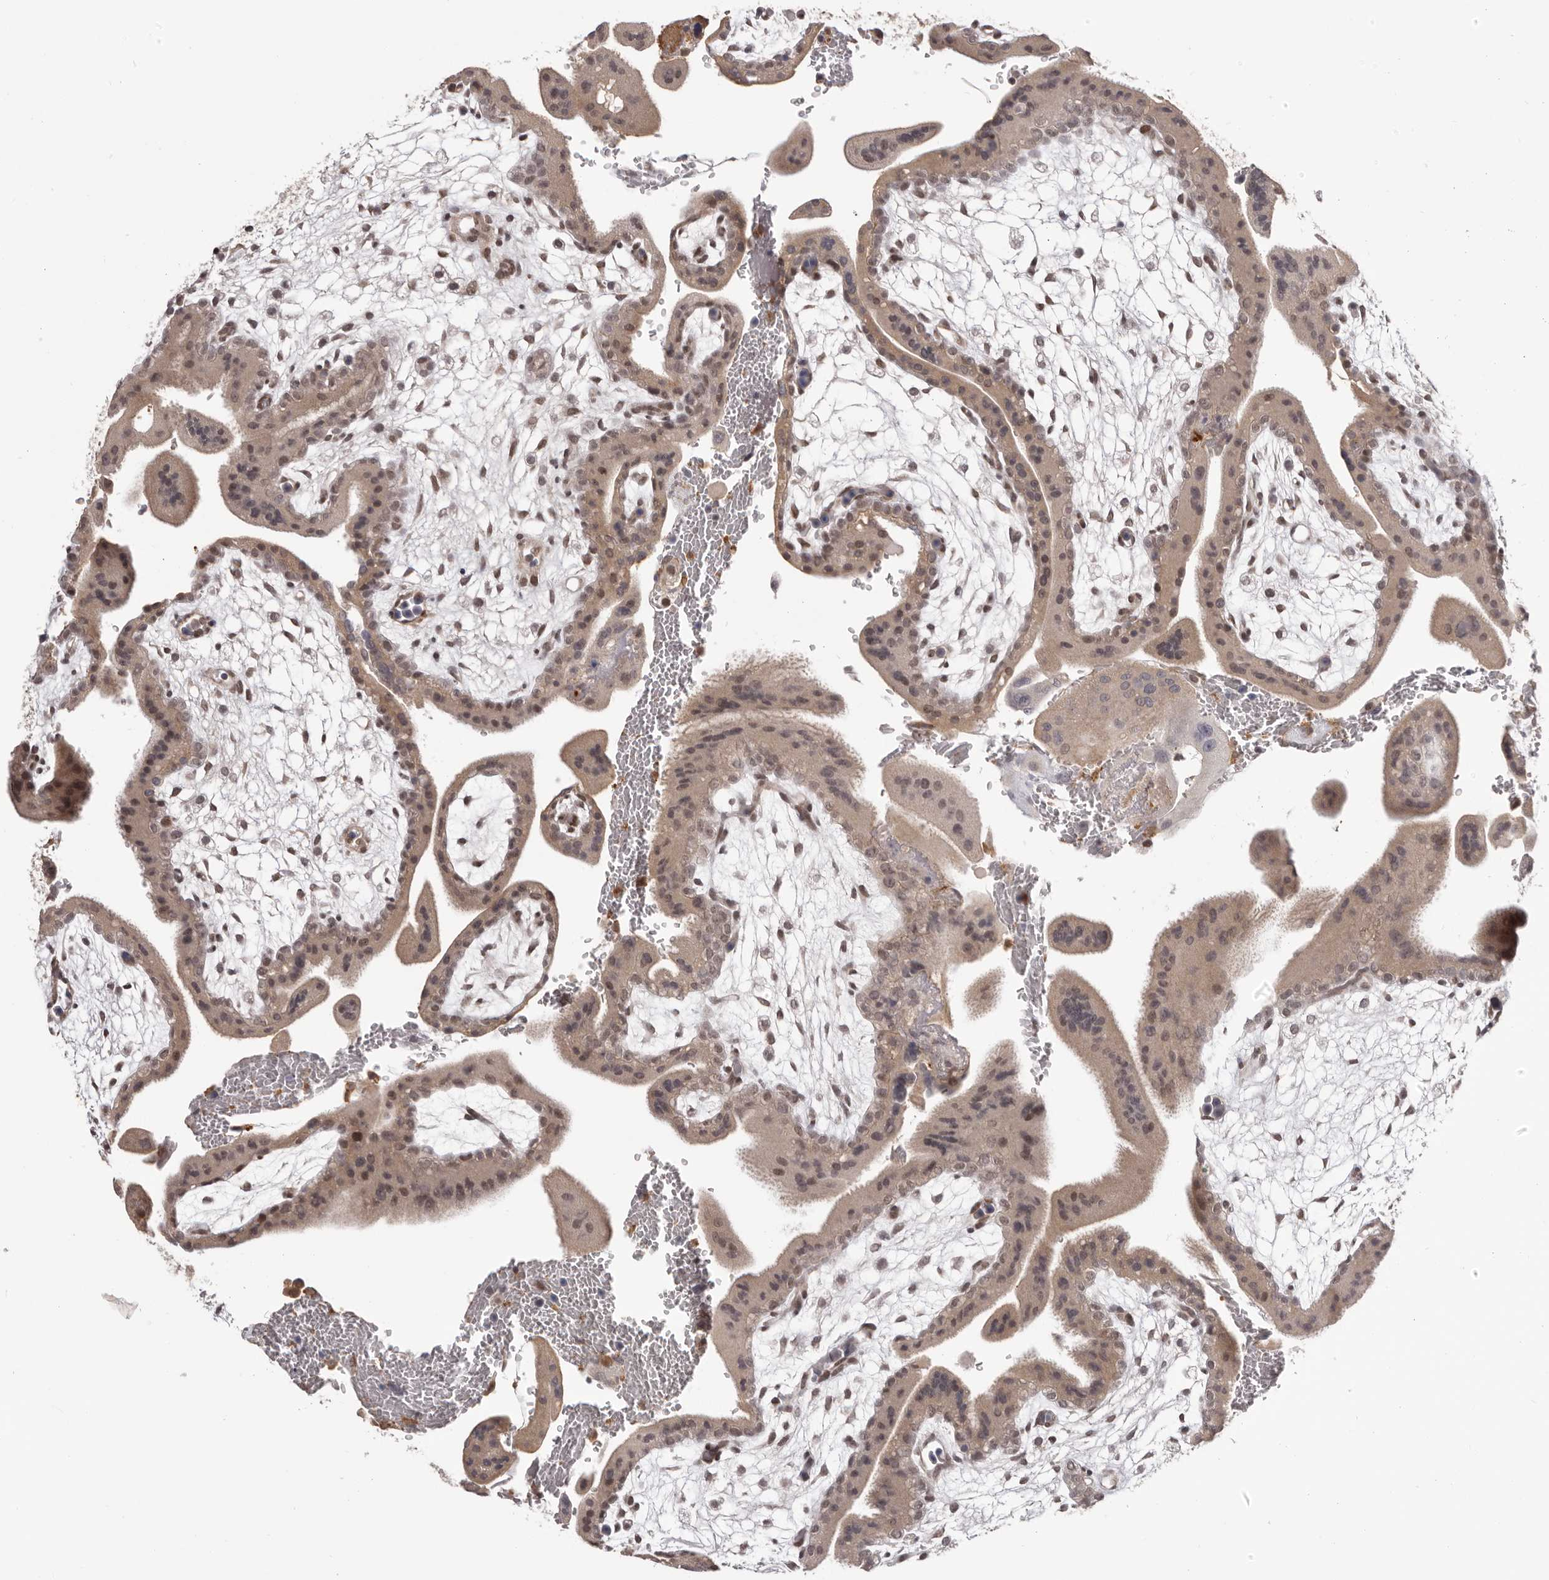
{"staining": {"intensity": "weak", "quantity": ">75%", "location": "cytoplasmic/membranous"}, "tissue": "placenta", "cell_type": "Trophoblastic cells", "image_type": "normal", "snomed": [{"axis": "morphology", "description": "Normal tissue, NOS"}, {"axis": "topography", "description": "Placenta"}], "caption": "Immunohistochemistry (IHC) of benign placenta displays low levels of weak cytoplasmic/membranous staining in about >75% of trophoblastic cells.", "gene": "RNF2", "patient": {"sex": "female", "age": 35}}